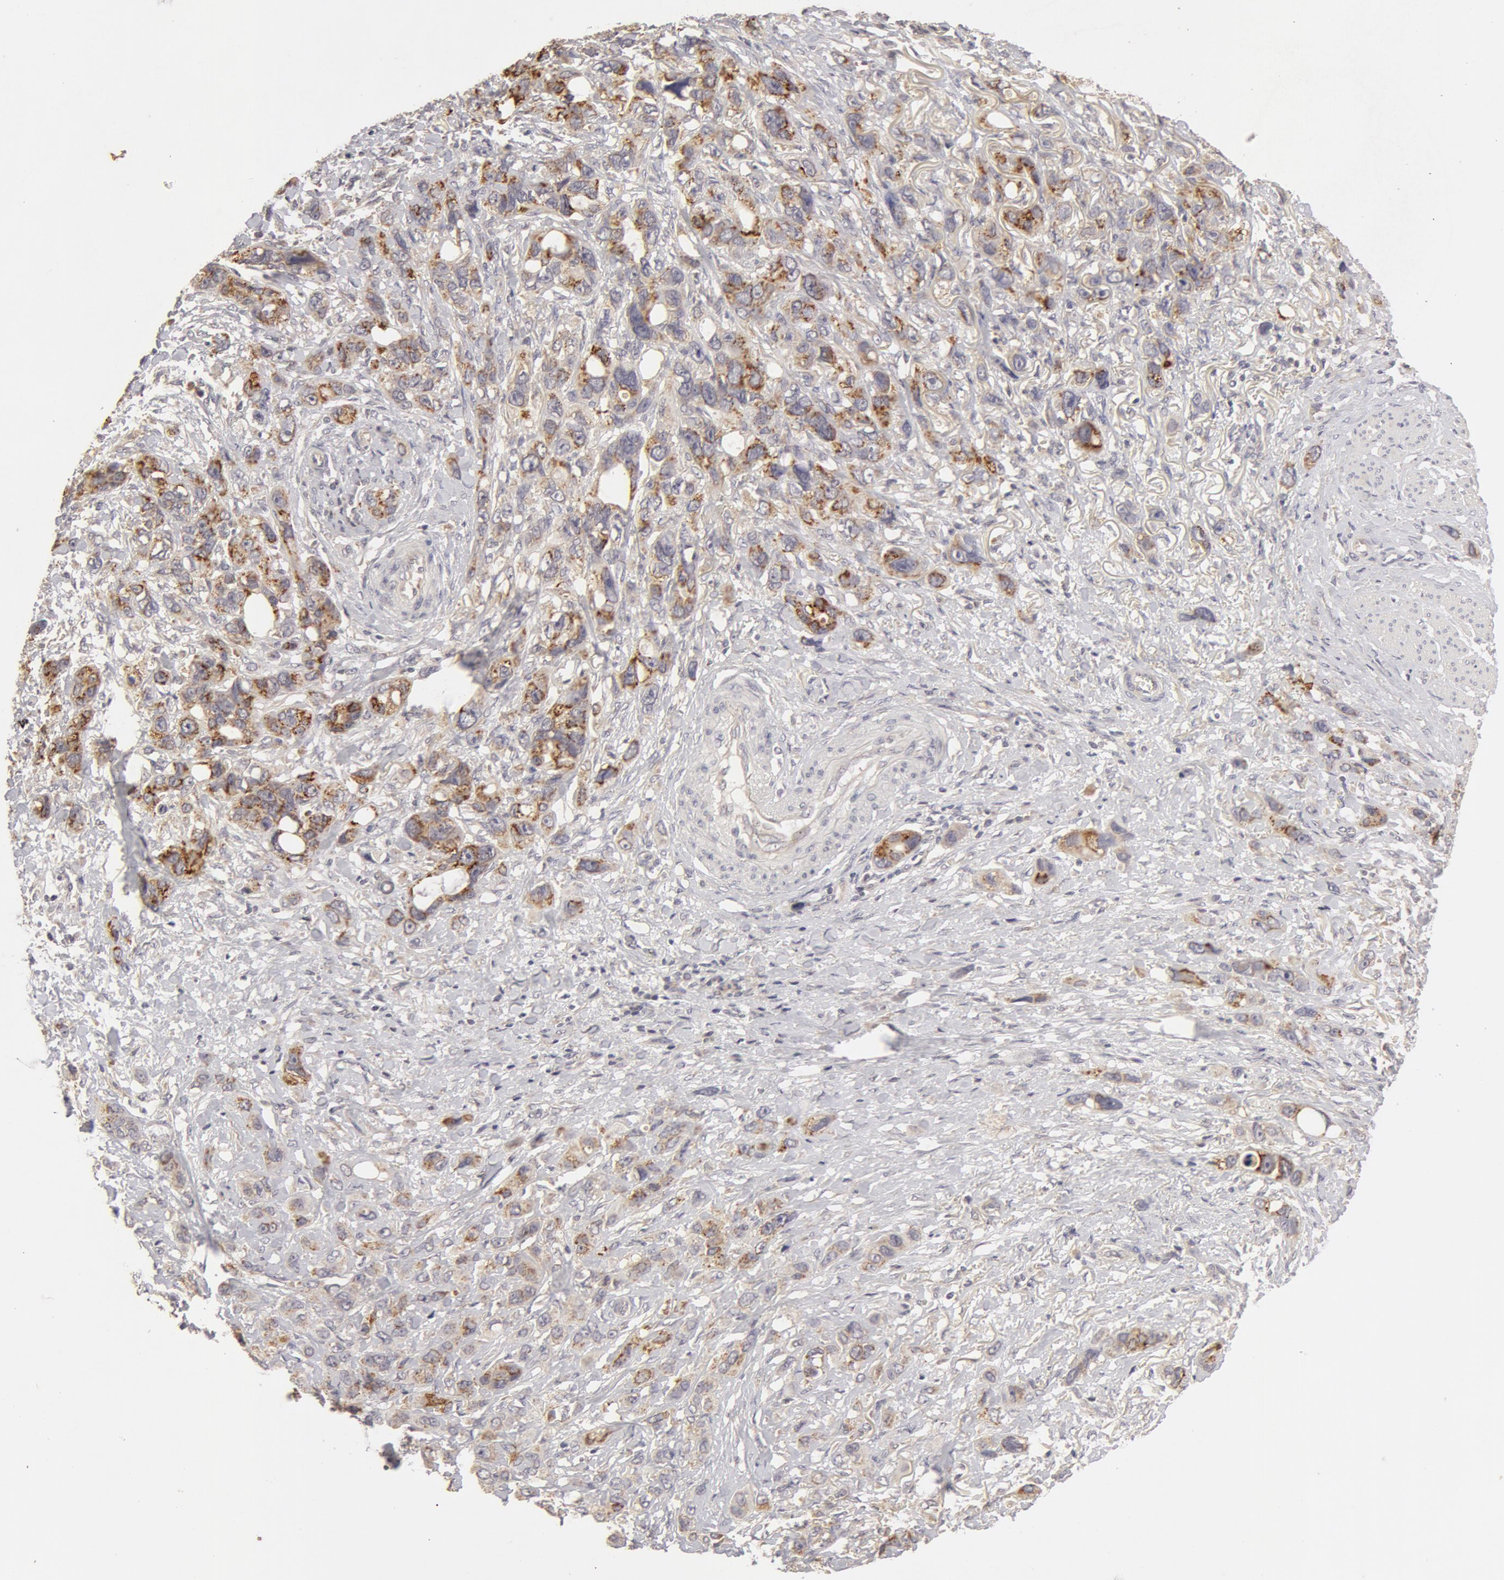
{"staining": {"intensity": "weak", "quantity": "<25%", "location": "cytoplasmic/membranous"}, "tissue": "stomach cancer", "cell_type": "Tumor cells", "image_type": "cancer", "snomed": [{"axis": "morphology", "description": "Adenocarcinoma, NOS"}, {"axis": "topography", "description": "Stomach, upper"}], "caption": "Stomach cancer (adenocarcinoma) stained for a protein using immunohistochemistry (IHC) exhibits no positivity tumor cells.", "gene": "ADPRH", "patient": {"sex": "male", "age": 47}}